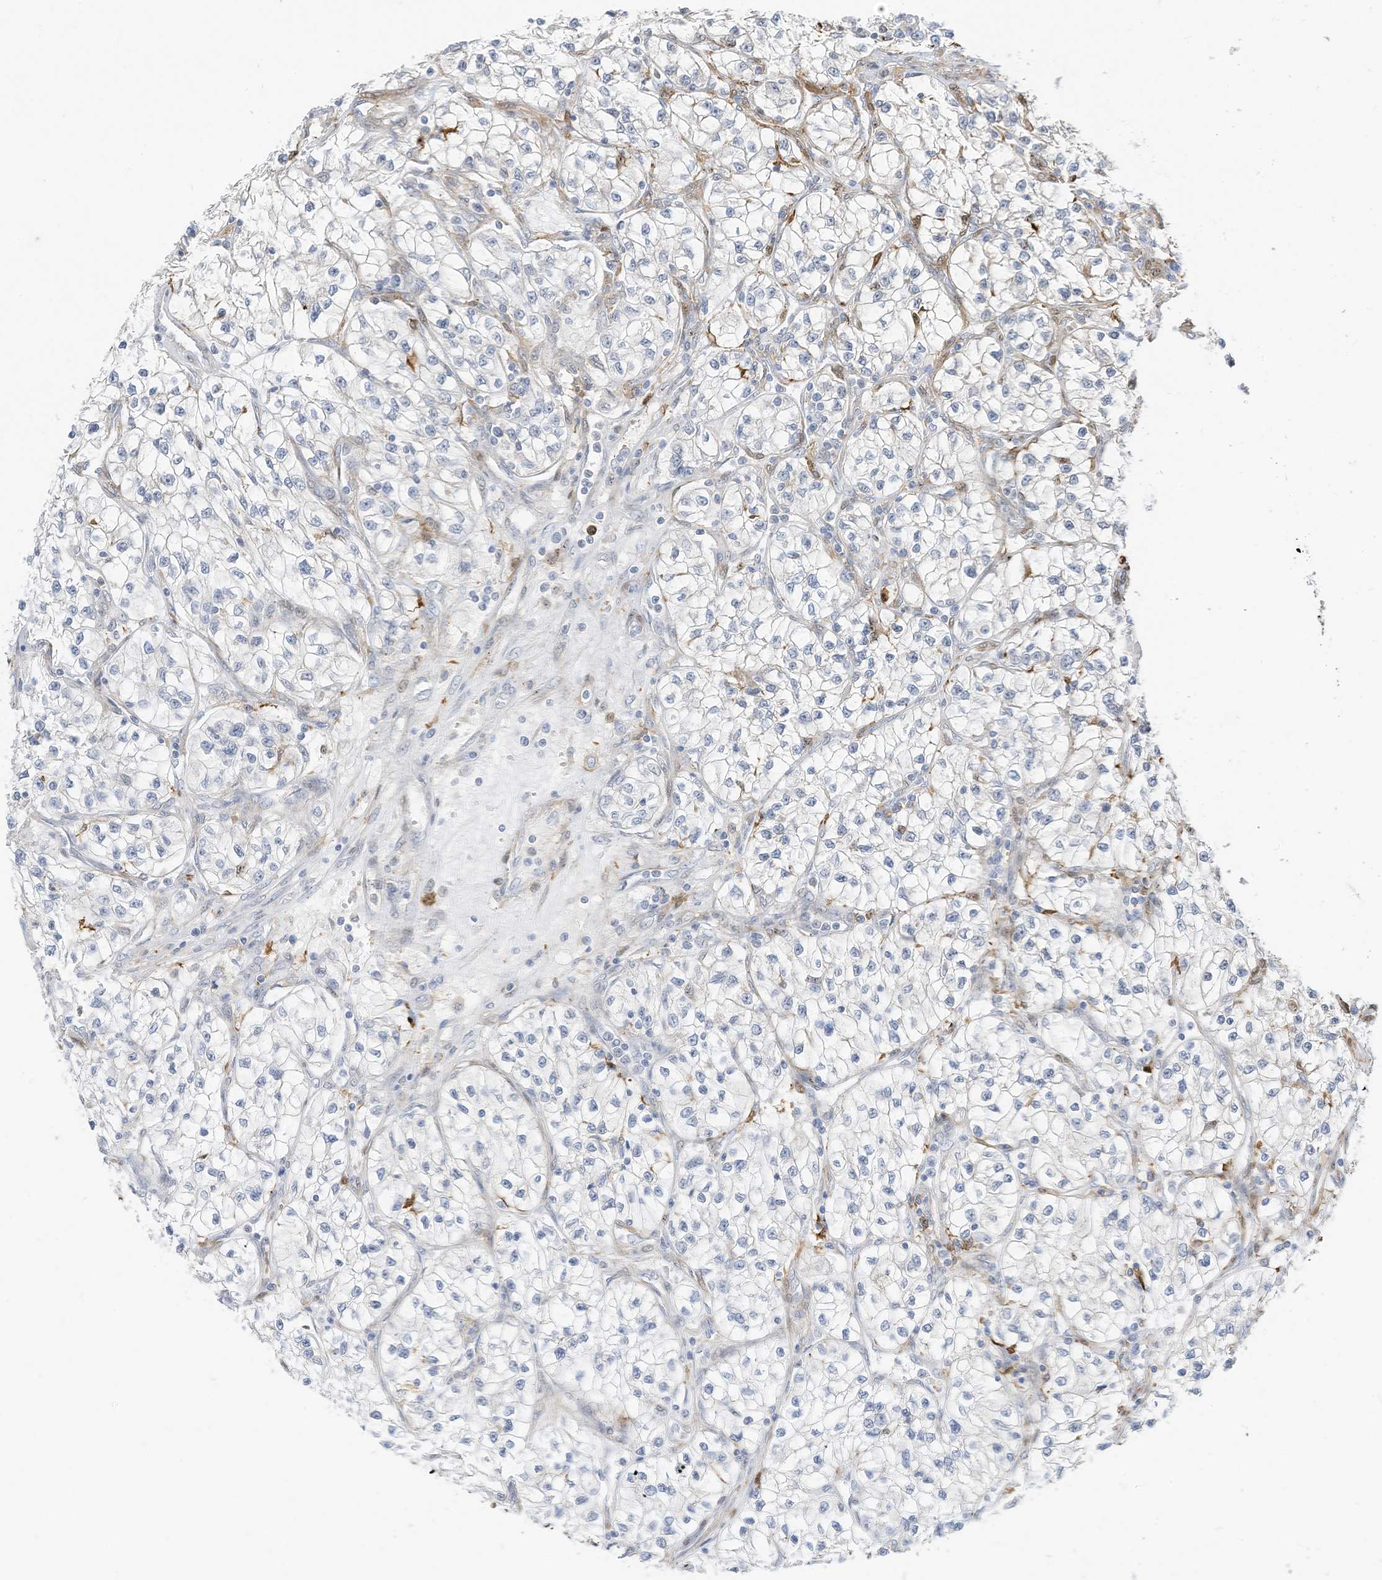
{"staining": {"intensity": "negative", "quantity": "none", "location": "none"}, "tissue": "renal cancer", "cell_type": "Tumor cells", "image_type": "cancer", "snomed": [{"axis": "morphology", "description": "Adenocarcinoma, NOS"}, {"axis": "topography", "description": "Kidney"}], "caption": "Tumor cells show no significant protein expression in renal cancer.", "gene": "ATP13A1", "patient": {"sex": "female", "age": 57}}